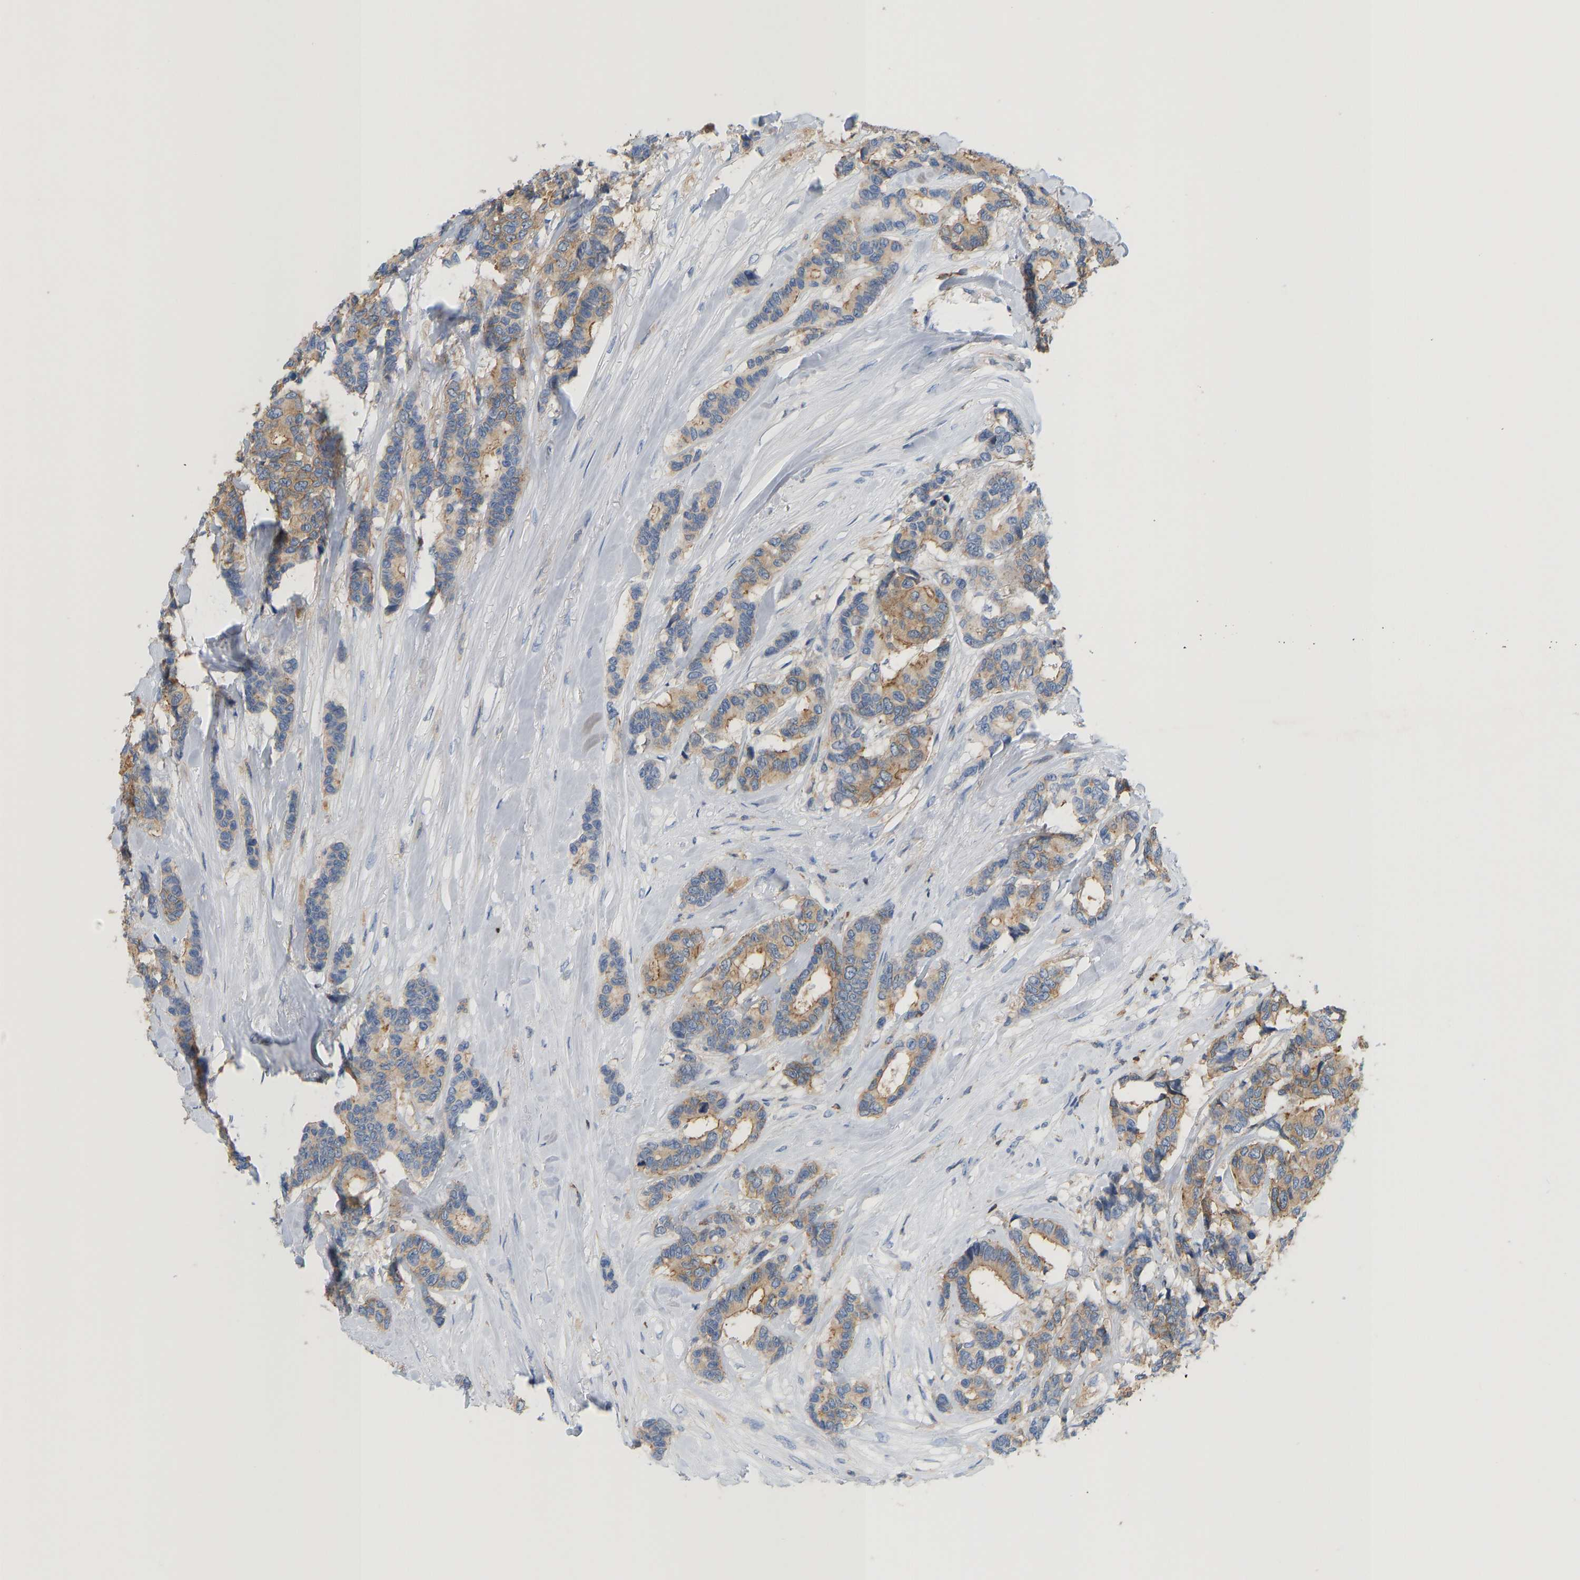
{"staining": {"intensity": "moderate", "quantity": "25%-75%", "location": "cytoplasmic/membranous"}, "tissue": "breast cancer", "cell_type": "Tumor cells", "image_type": "cancer", "snomed": [{"axis": "morphology", "description": "Duct carcinoma"}, {"axis": "topography", "description": "Breast"}], "caption": "This is a histology image of immunohistochemistry (IHC) staining of intraductal carcinoma (breast), which shows moderate positivity in the cytoplasmic/membranous of tumor cells.", "gene": "EVL", "patient": {"sex": "female", "age": 87}}